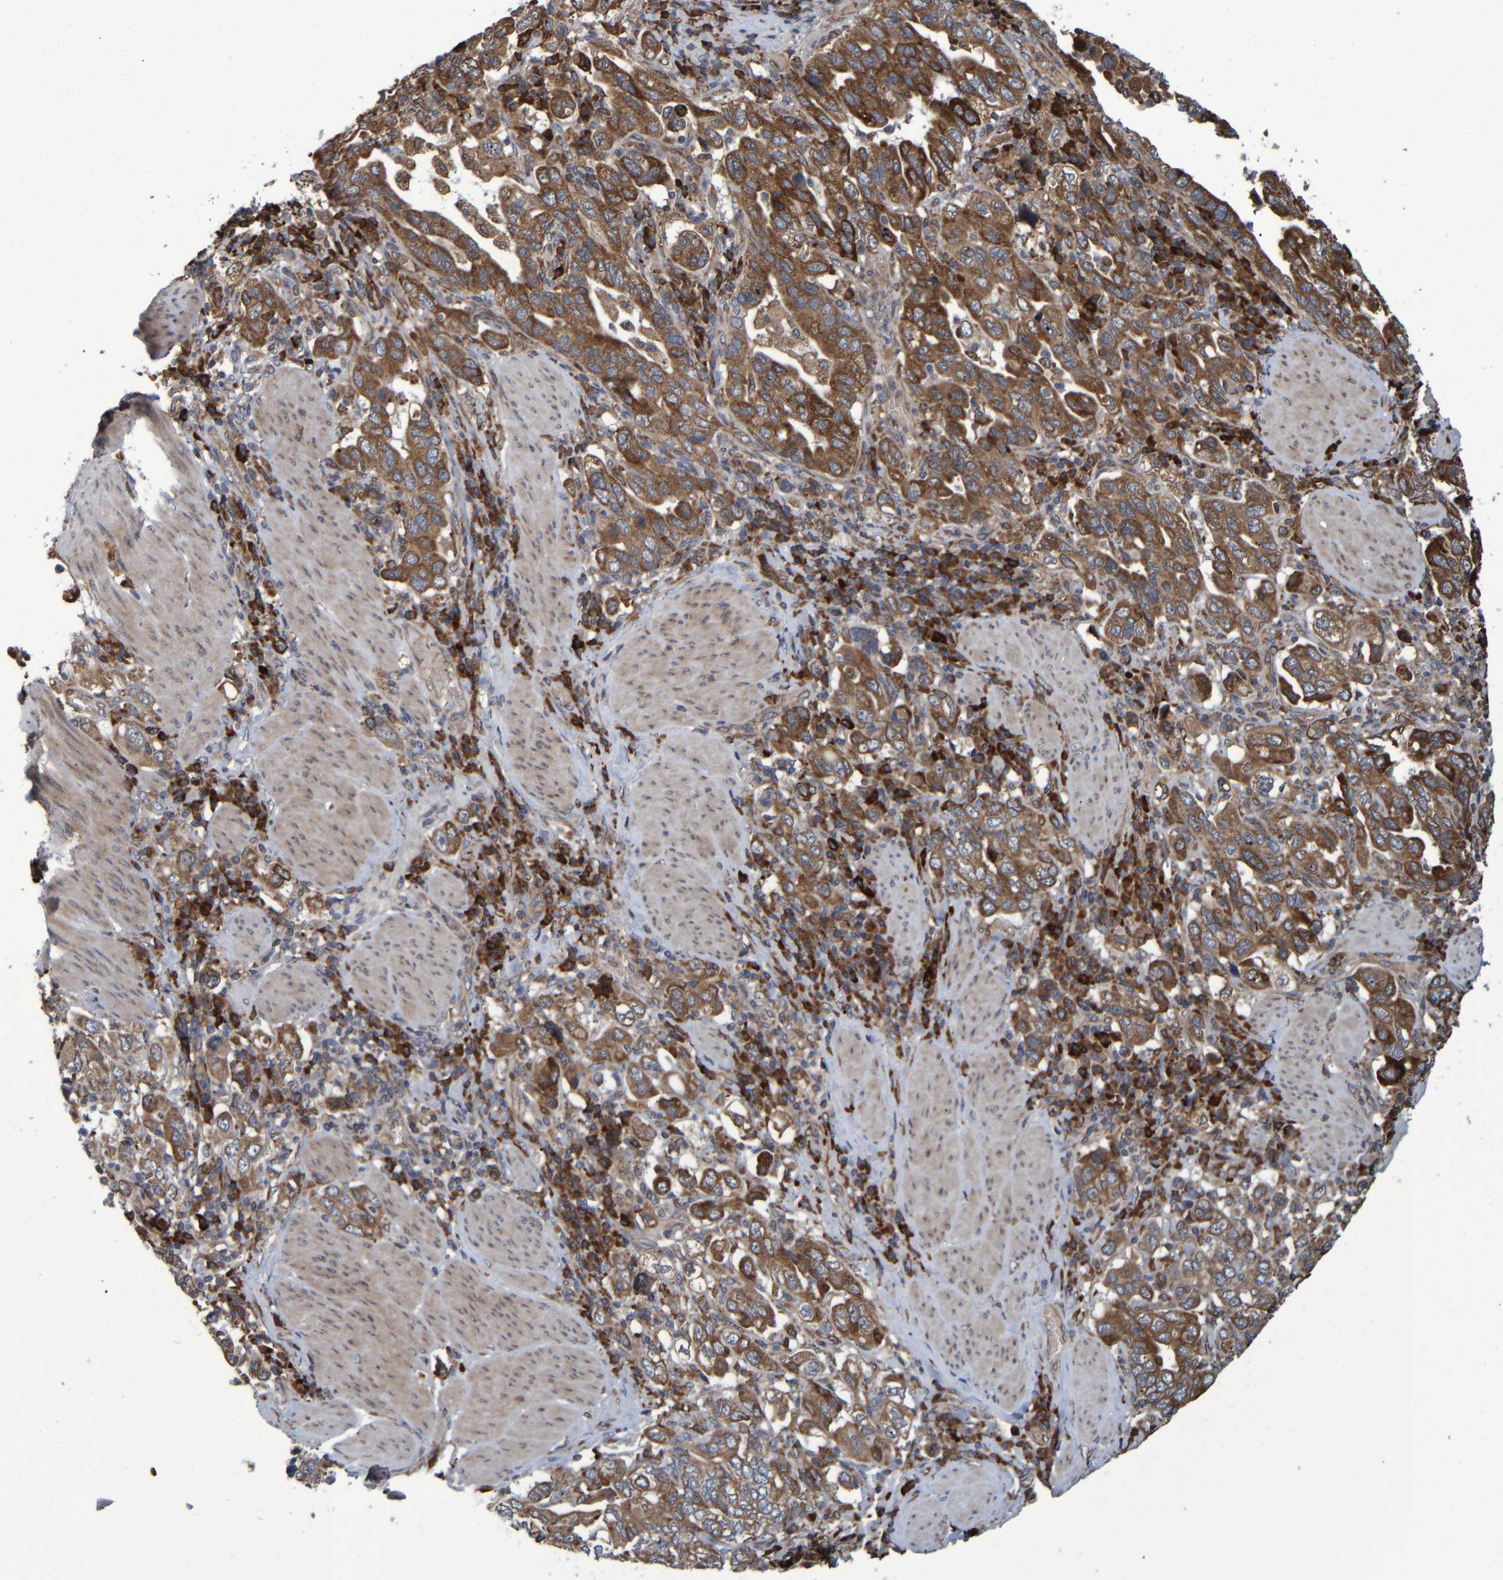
{"staining": {"intensity": "moderate", "quantity": ">75%", "location": "cytoplasmic/membranous"}, "tissue": "stomach cancer", "cell_type": "Tumor cells", "image_type": "cancer", "snomed": [{"axis": "morphology", "description": "Adenocarcinoma, NOS"}, {"axis": "topography", "description": "Stomach, upper"}], "caption": "IHC staining of stomach cancer (adenocarcinoma), which exhibits medium levels of moderate cytoplasmic/membranous staining in approximately >75% of tumor cells indicating moderate cytoplasmic/membranous protein expression. The staining was performed using DAB (3,3'-diaminobenzidine) (brown) for protein detection and nuclei were counterstained in hematoxylin (blue).", "gene": "SPAG5", "patient": {"sex": "male", "age": 62}}